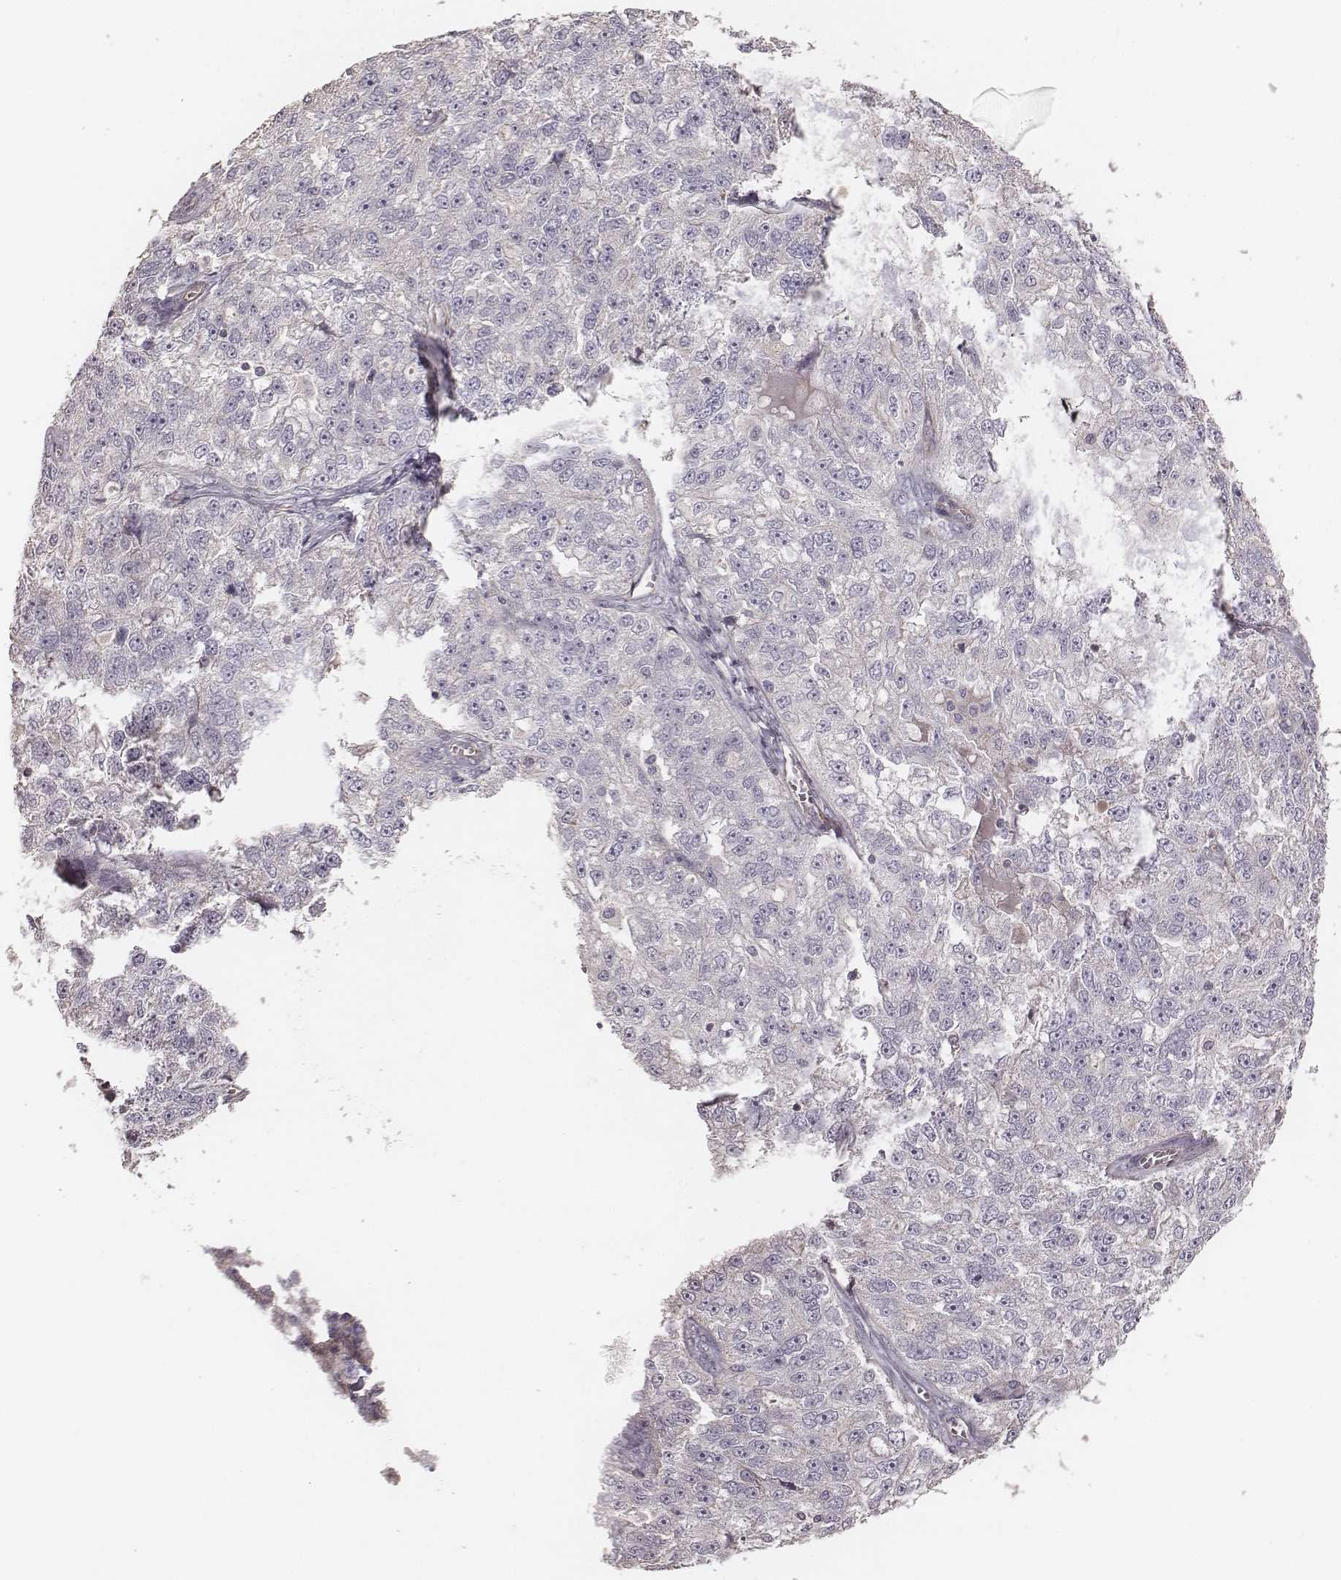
{"staining": {"intensity": "negative", "quantity": "none", "location": "none"}, "tissue": "ovarian cancer", "cell_type": "Tumor cells", "image_type": "cancer", "snomed": [{"axis": "morphology", "description": "Cystadenocarcinoma, serous, NOS"}, {"axis": "topography", "description": "Ovary"}], "caption": "The immunohistochemistry image has no significant expression in tumor cells of serous cystadenocarcinoma (ovarian) tissue.", "gene": "OTOGL", "patient": {"sex": "female", "age": 51}}